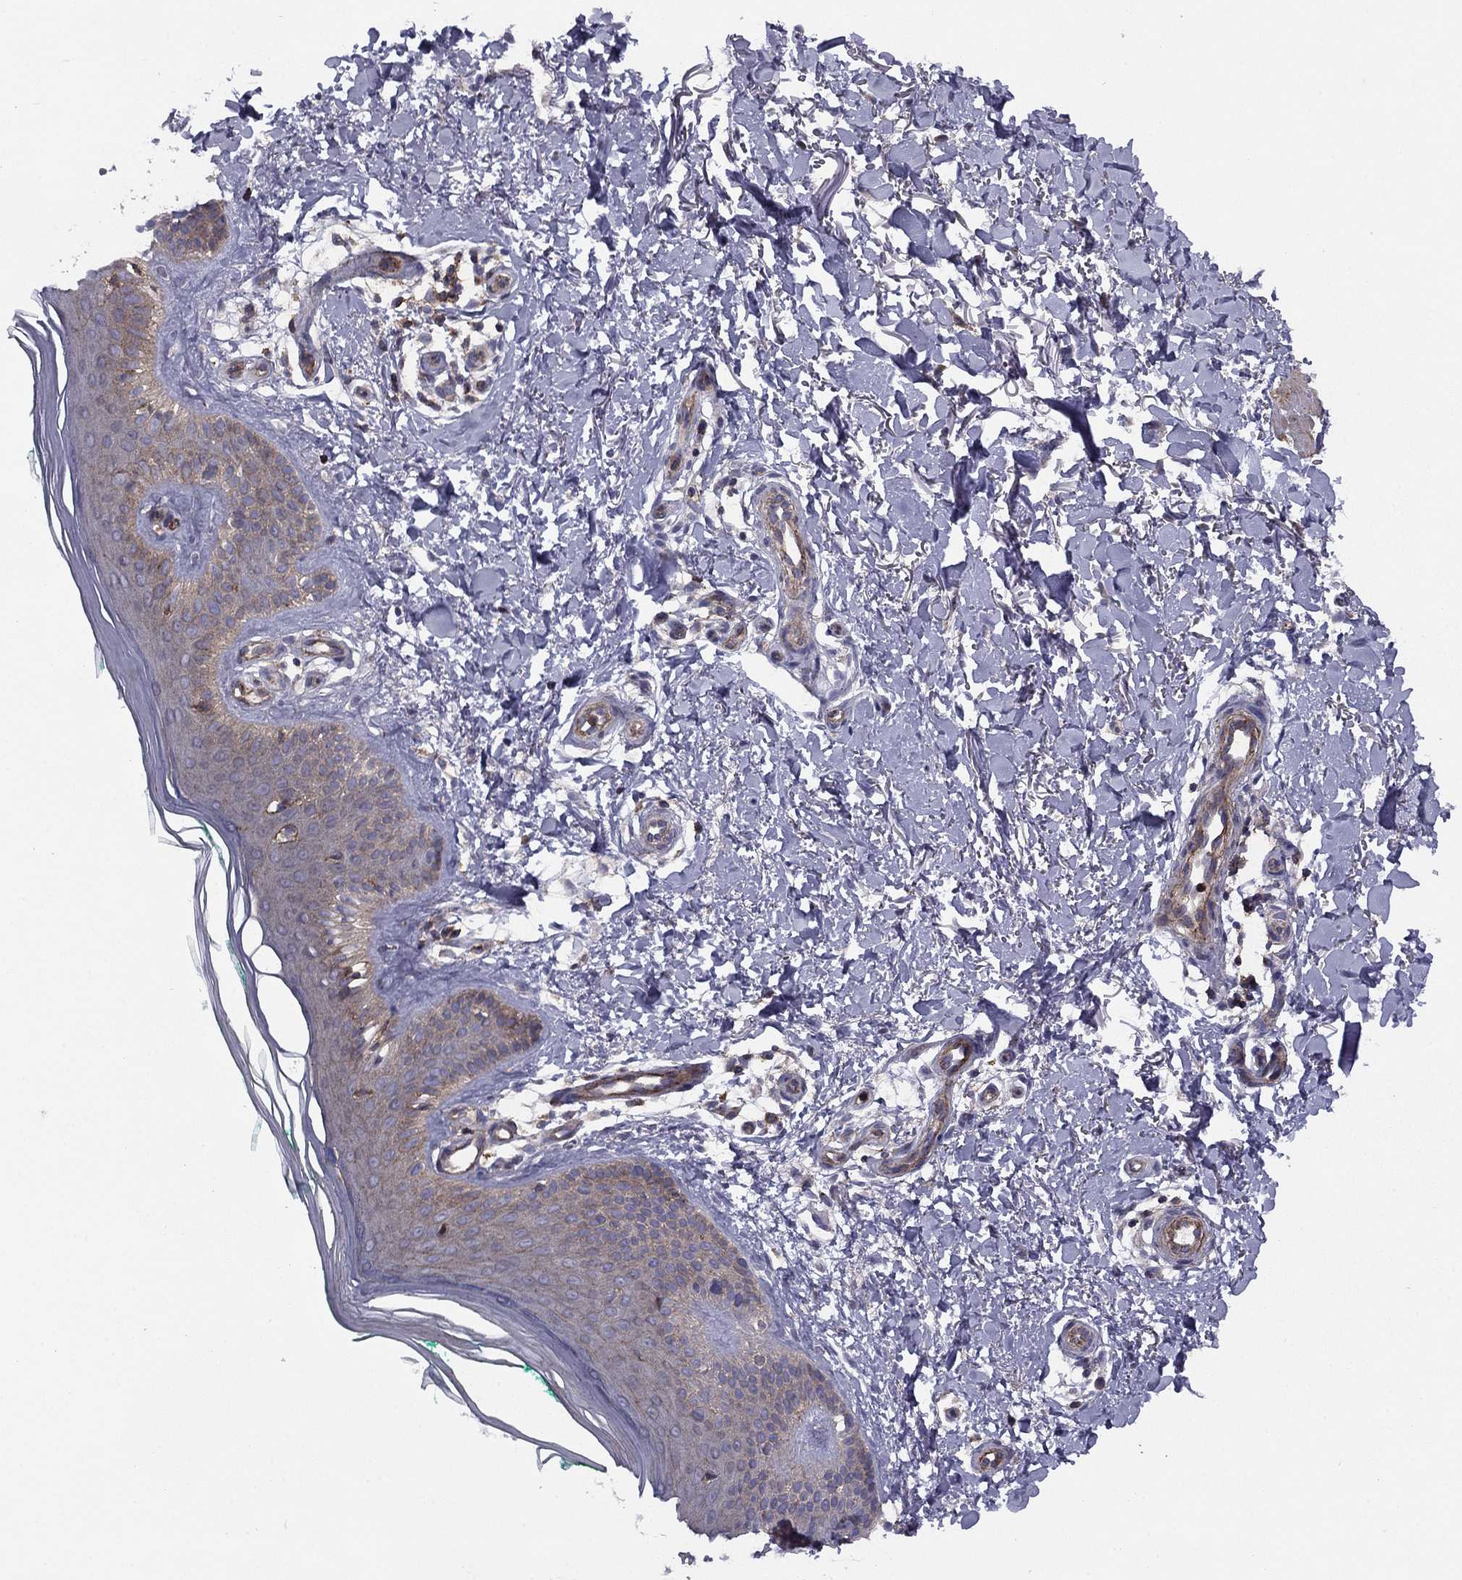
{"staining": {"intensity": "negative", "quantity": "none", "location": "none"}, "tissue": "skin", "cell_type": "Fibroblasts", "image_type": "normal", "snomed": [{"axis": "morphology", "description": "Normal tissue, NOS"}, {"axis": "morphology", "description": "Inflammation, NOS"}, {"axis": "morphology", "description": "Fibrosis, NOS"}, {"axis": "topography", "description": "Skin"}], "caption": "Immunohistochemical staining of normal skin shows no significant positivity in fibroblasts.", "gene": "ALG6", "patient": {"sex": "male", "age": 71}}